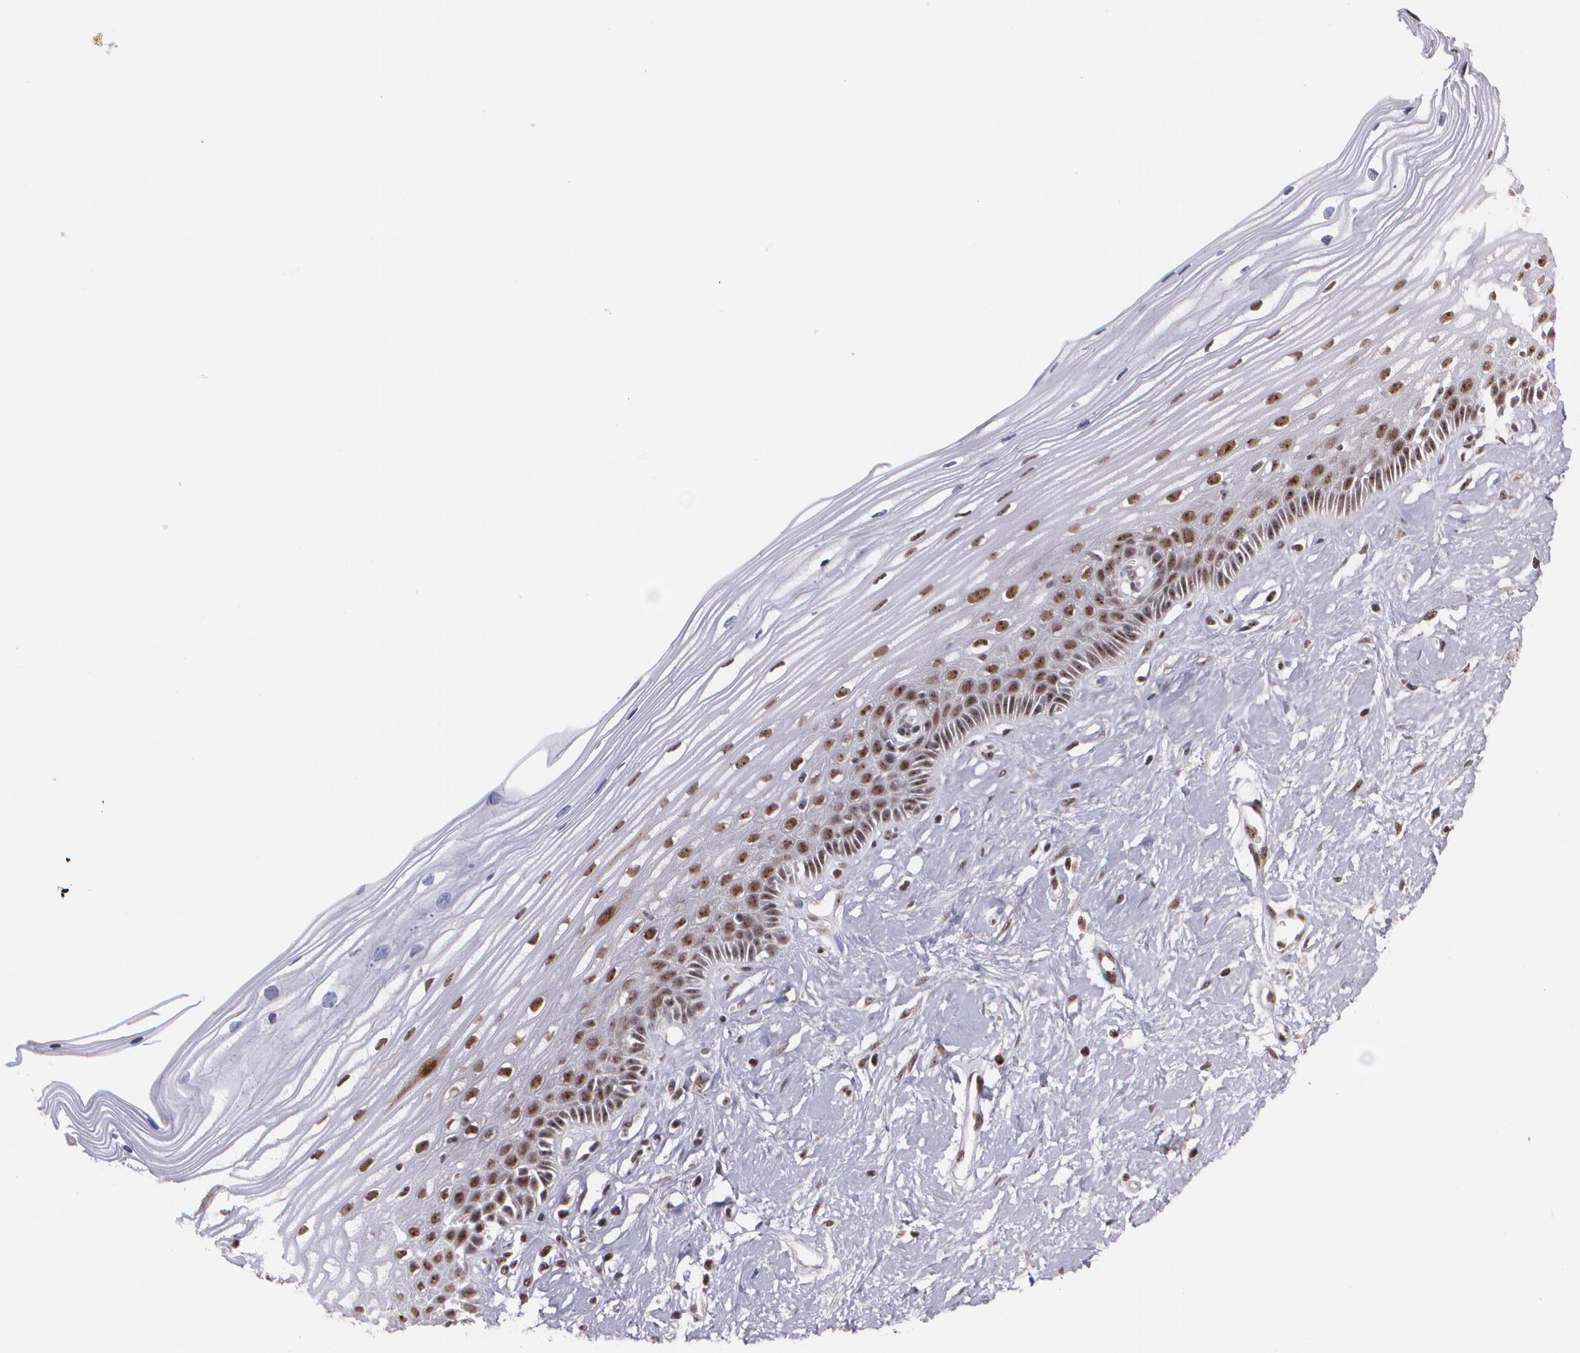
{"staining": {"intensity": "moderate", "quantity": ">75%", "location": "nuclear"}, "tissue": "cervix", "cell_type": "Glandular cells", "image_type": "normal", "snomed": [{"axis": "morphology", "description": "Normal tissue, NOS"}, {"axis": "topography", "description": "Cervix"}], "caption": "IHC staining of unremarkable cervix, which exhibits medium levels of moderate nuclear staining in about >75% of glandular cells indicating moderate nuclear protein expression. The staining was performed using DAB (brown) for protein detection and nuclei were counterstained in hematoxylin (blue).", "gene": "C6orf15", "patient": {"sex": "female", "age": 40}}